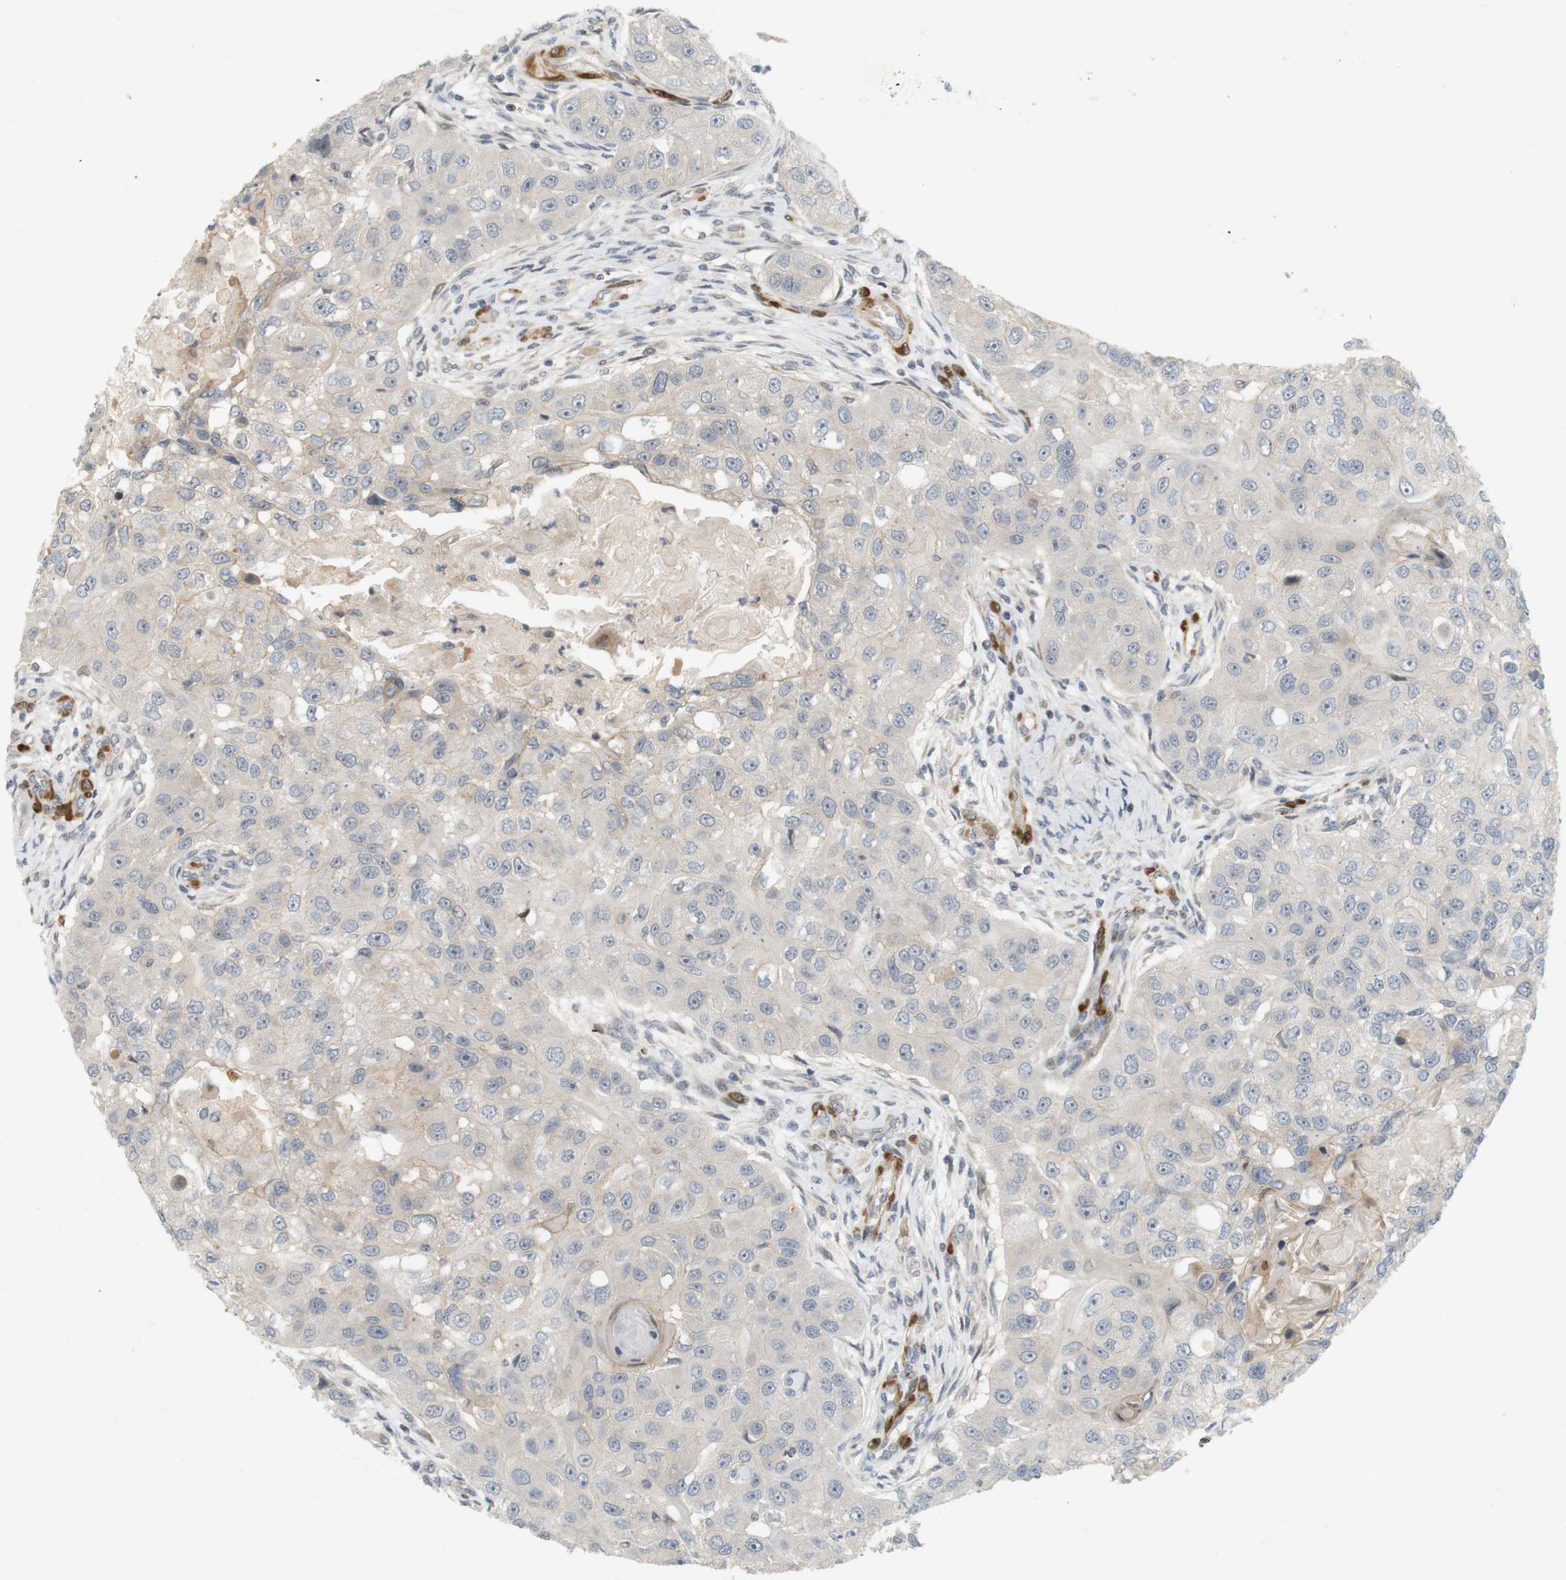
{"staining": {"intensity": "negative", "quantity": "none", "location": "none"}, "tissue": "head and neck cancer", "cell_type": "Tumor cells", "image_type": "cancer", "snomed": [{"axis": "morphology", "description": "Normal tissue, NOS"}, {"axis": "morphology", "description": "Squamous cell carcinoma, NOS"}, {"axis": "topography", "description": "Skeletal muscle"}, {"axis": "topography", "description": "Head-Neck"}], "caption": "Immunohistochemistry (IHC) histopathology image of neoplastic tissue: human head and neck cancer (squamous cell carcinoma) stained with DAB exhibits no significant protein expression in tumor cells.", "gene": "PPP1R14A", "patient": {"sex": "male", "age": 51}}